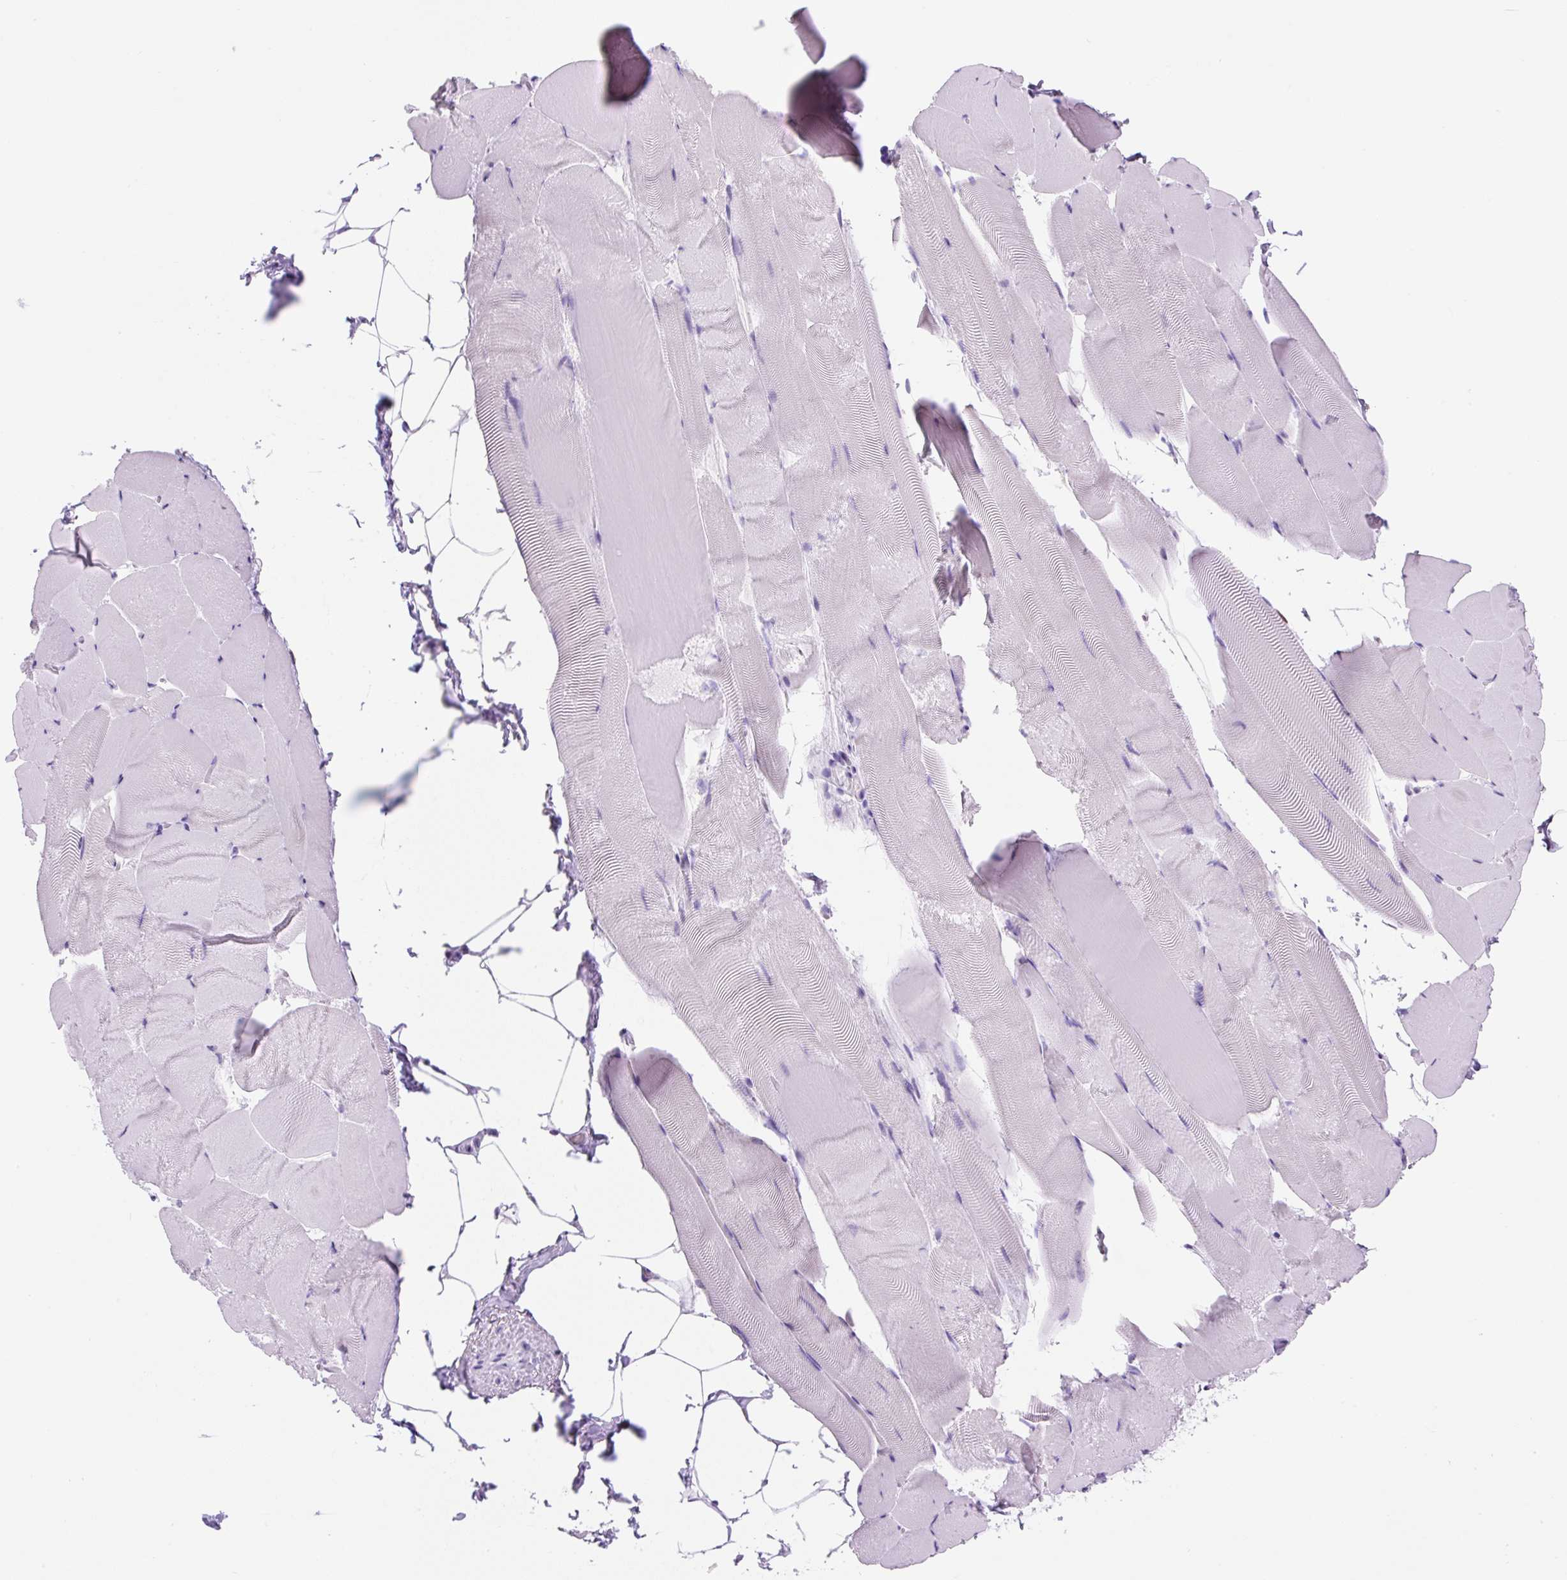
{"staining": {"intensity": "negative", "quantity": "none", "location": "none"}, "tissue": "skeletal muscle", "cell_type": "Myocytes", "image_type": "normal", "snomed": [{"axis": "morphology", "description": "Normal tissue, NOS"}, {"axis": "topography", "description": "Skeletal muscle"}], "caption": "Myocytes show no significant expression in unremarkable skeletal muscle.", "gene": "VPREB1", "patient": {"sex": "female", "age": 64}}